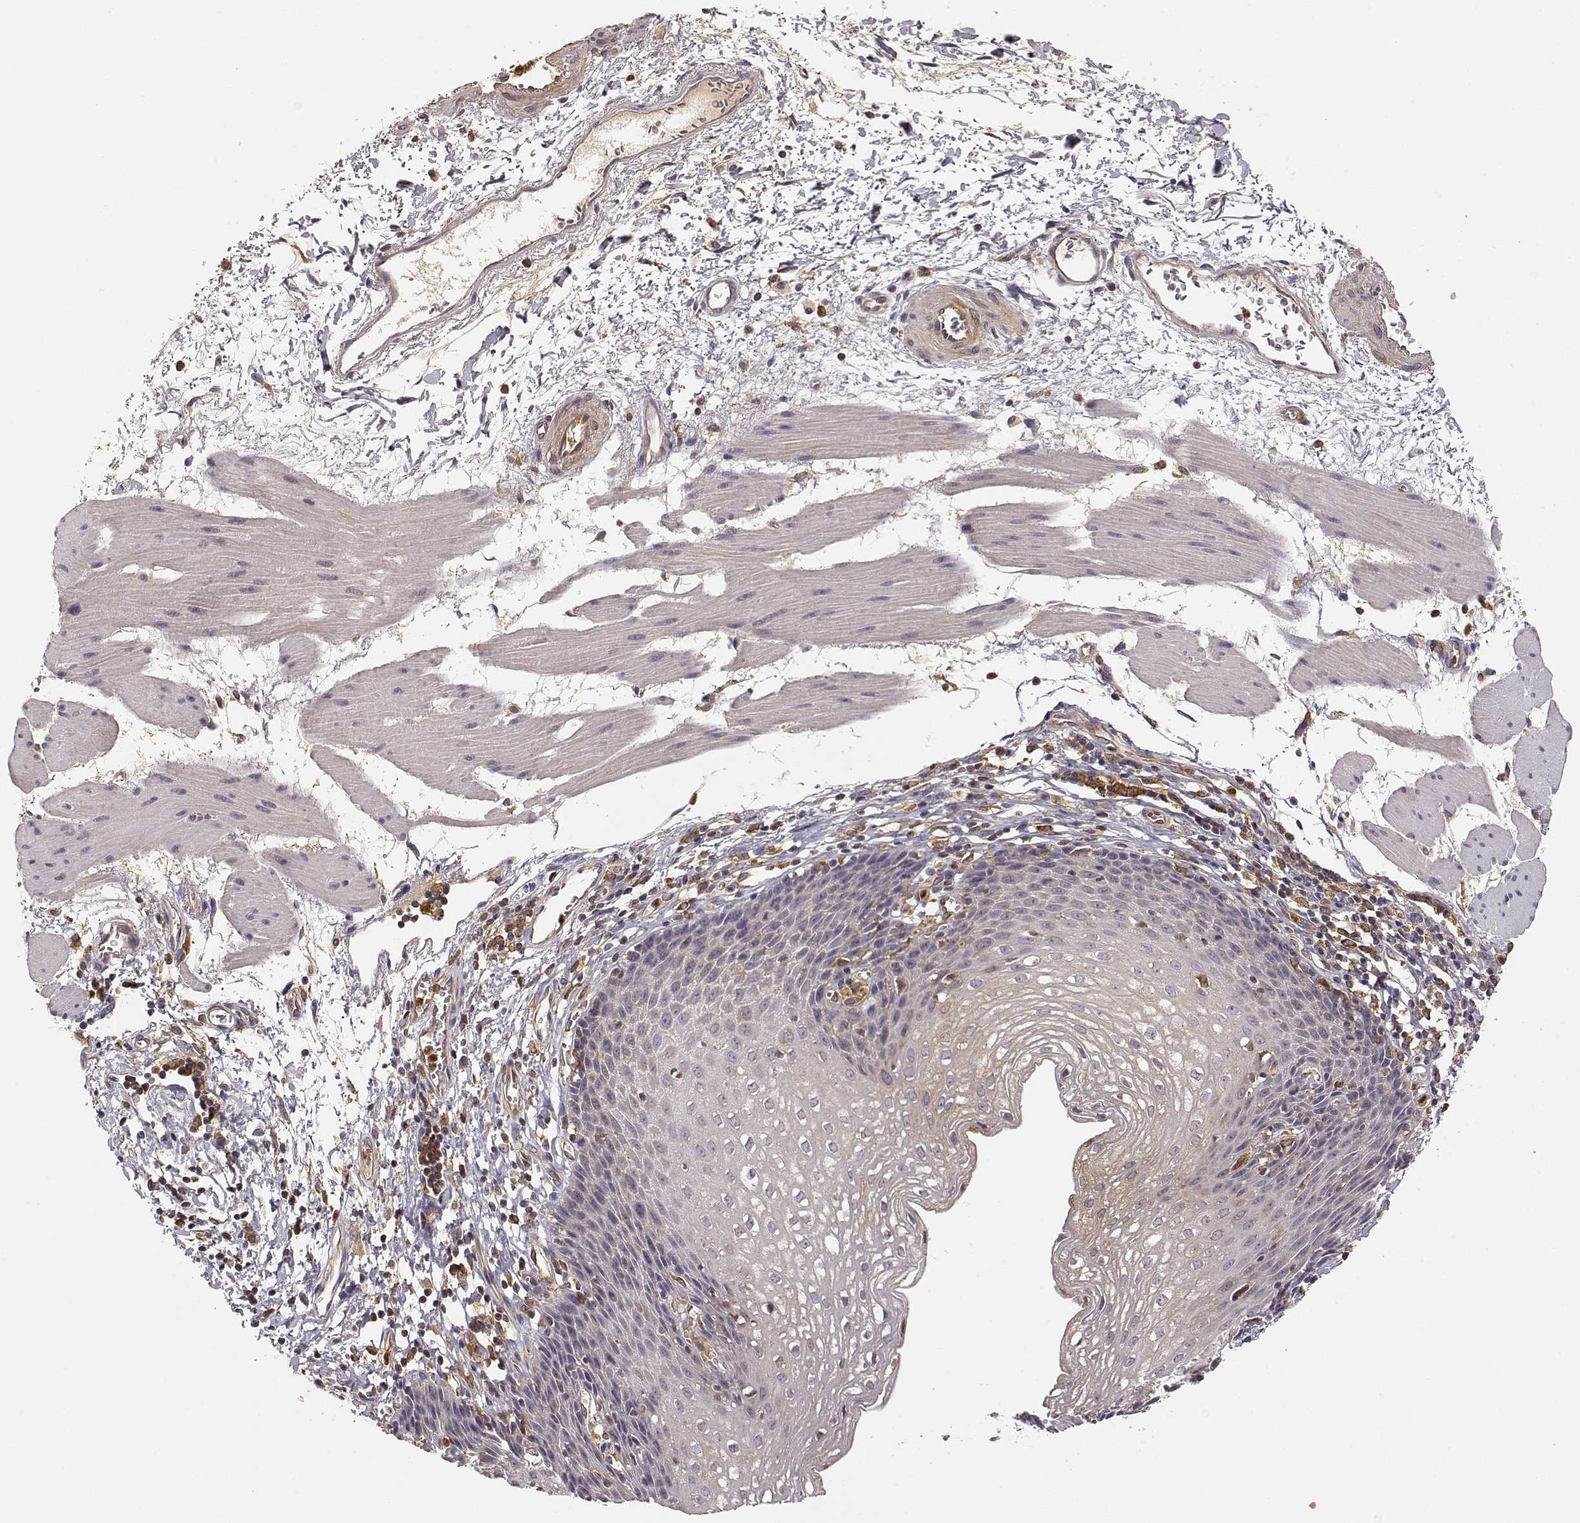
{"staining": {"intensity": "negative", "quantity": "none", "location": "none"}, "tissue": "esophagus", "cell_type": "Squamous epithelial cells", "image_type": "normal", "snomed": [{"axis": "morphology", "description": "Normal tissue, NOS"}, {"axis": "topography", "description": "Esophagus"}], "caption": "Esophagus stained for a protein using immunohistochemistry (IHC) demonstrates no expression squamous epithelial cells.", "gene": "ARHGEF2", "patient": {"sex": "female", "age": 64}}